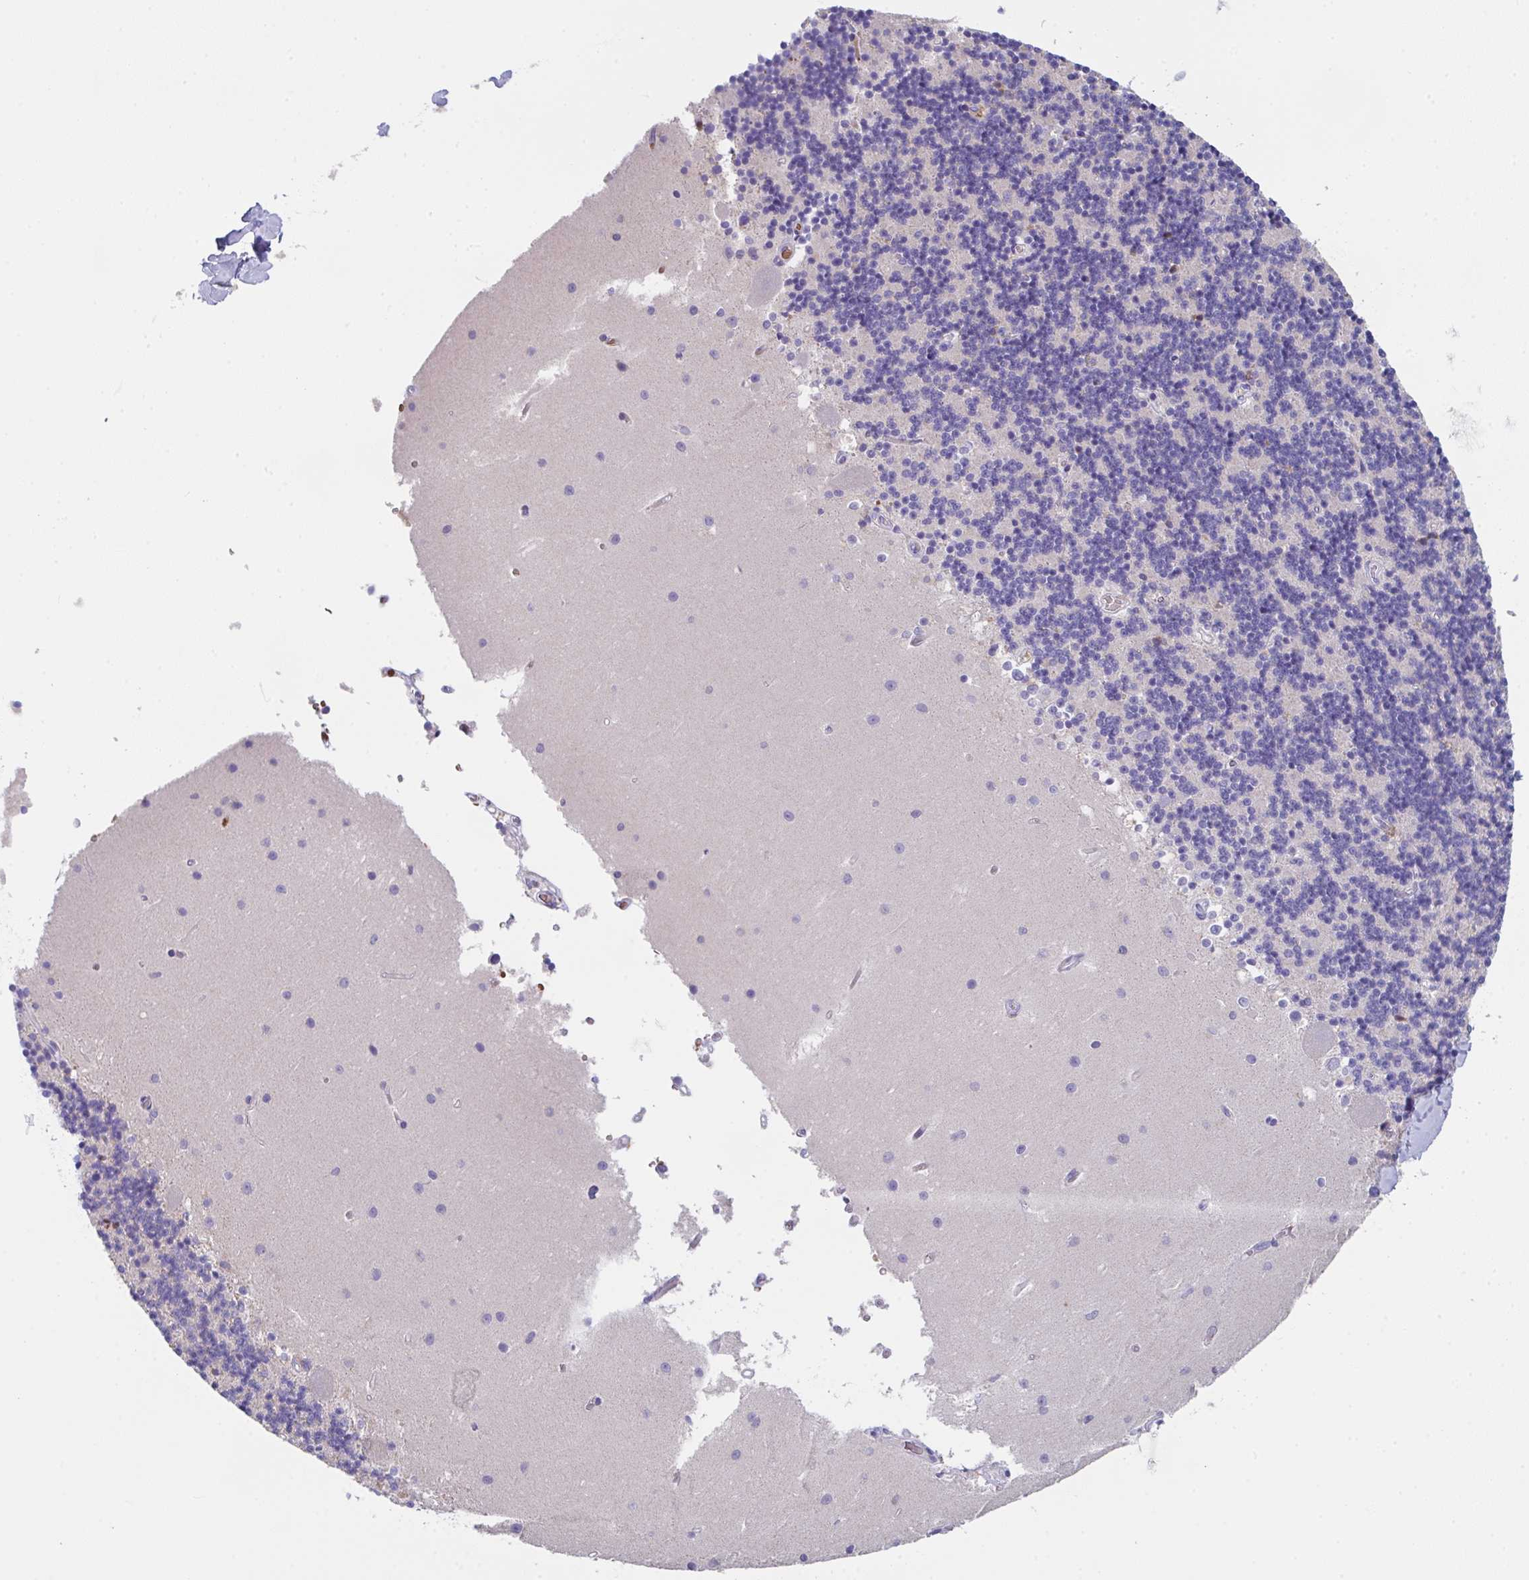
{"staining": {"intensity": "negative", "quantity": "none", "location": "none"}, "tissue": "cerebellum", "cell_type": "Cells in granular layer", "image_type": "normal", "snomed": [{"axis": "morphology", "description": "Normal tissue, NOS"}, {"axis": "topography", "description": "Cerebellum"}], "caption": "The image shows no significant positivity in cells in granular layer of cerebellum.", "gene": "TFAP2C", "patient": {"sex": "male", "age": 54}}